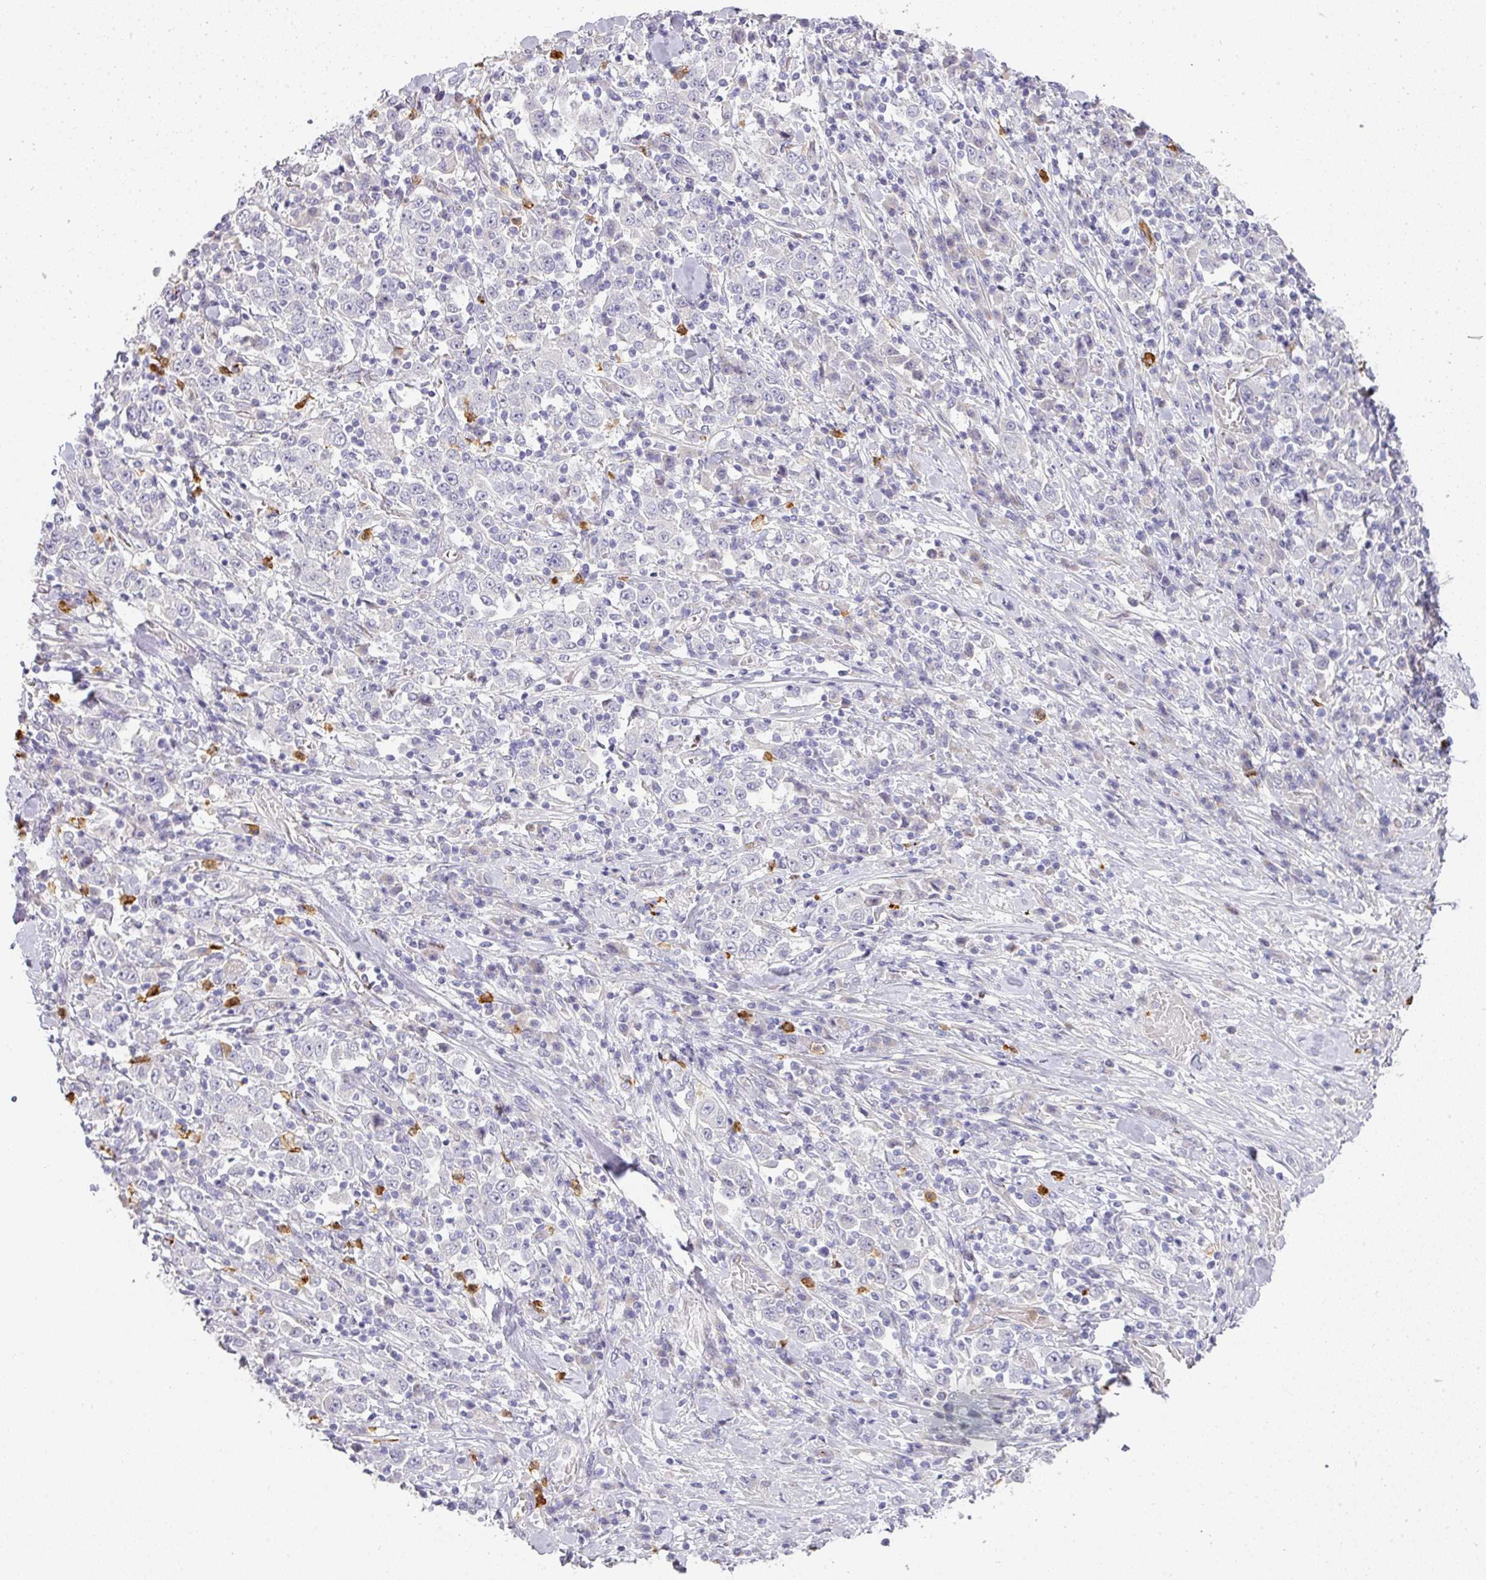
{"staining": {"intensity": "negative", "quantity": "none", "location": "none"}, "tissue": "stomach cancer", "cell_type": "Tumor cells", "image_type": "cancer", "snomed": [{"axis": "morphology", "description": "Normal tissue, NOS"}, {"axis": "morphology", "description": "Adenocarcinoma, NOS"}, {"axis": "topography", "description": "Stomach, upper"}, {"axis": "topography", "description": "Stomach"}], "caption": "This image is of stomach adenocarcinoma stained with immunohistochemistry to label a protein in brown with the nuclei are counter-stained blue. There is no positivity in tumor cells.", "gene": "HHEX", "patient": {"sex": "male", "age": 59}}